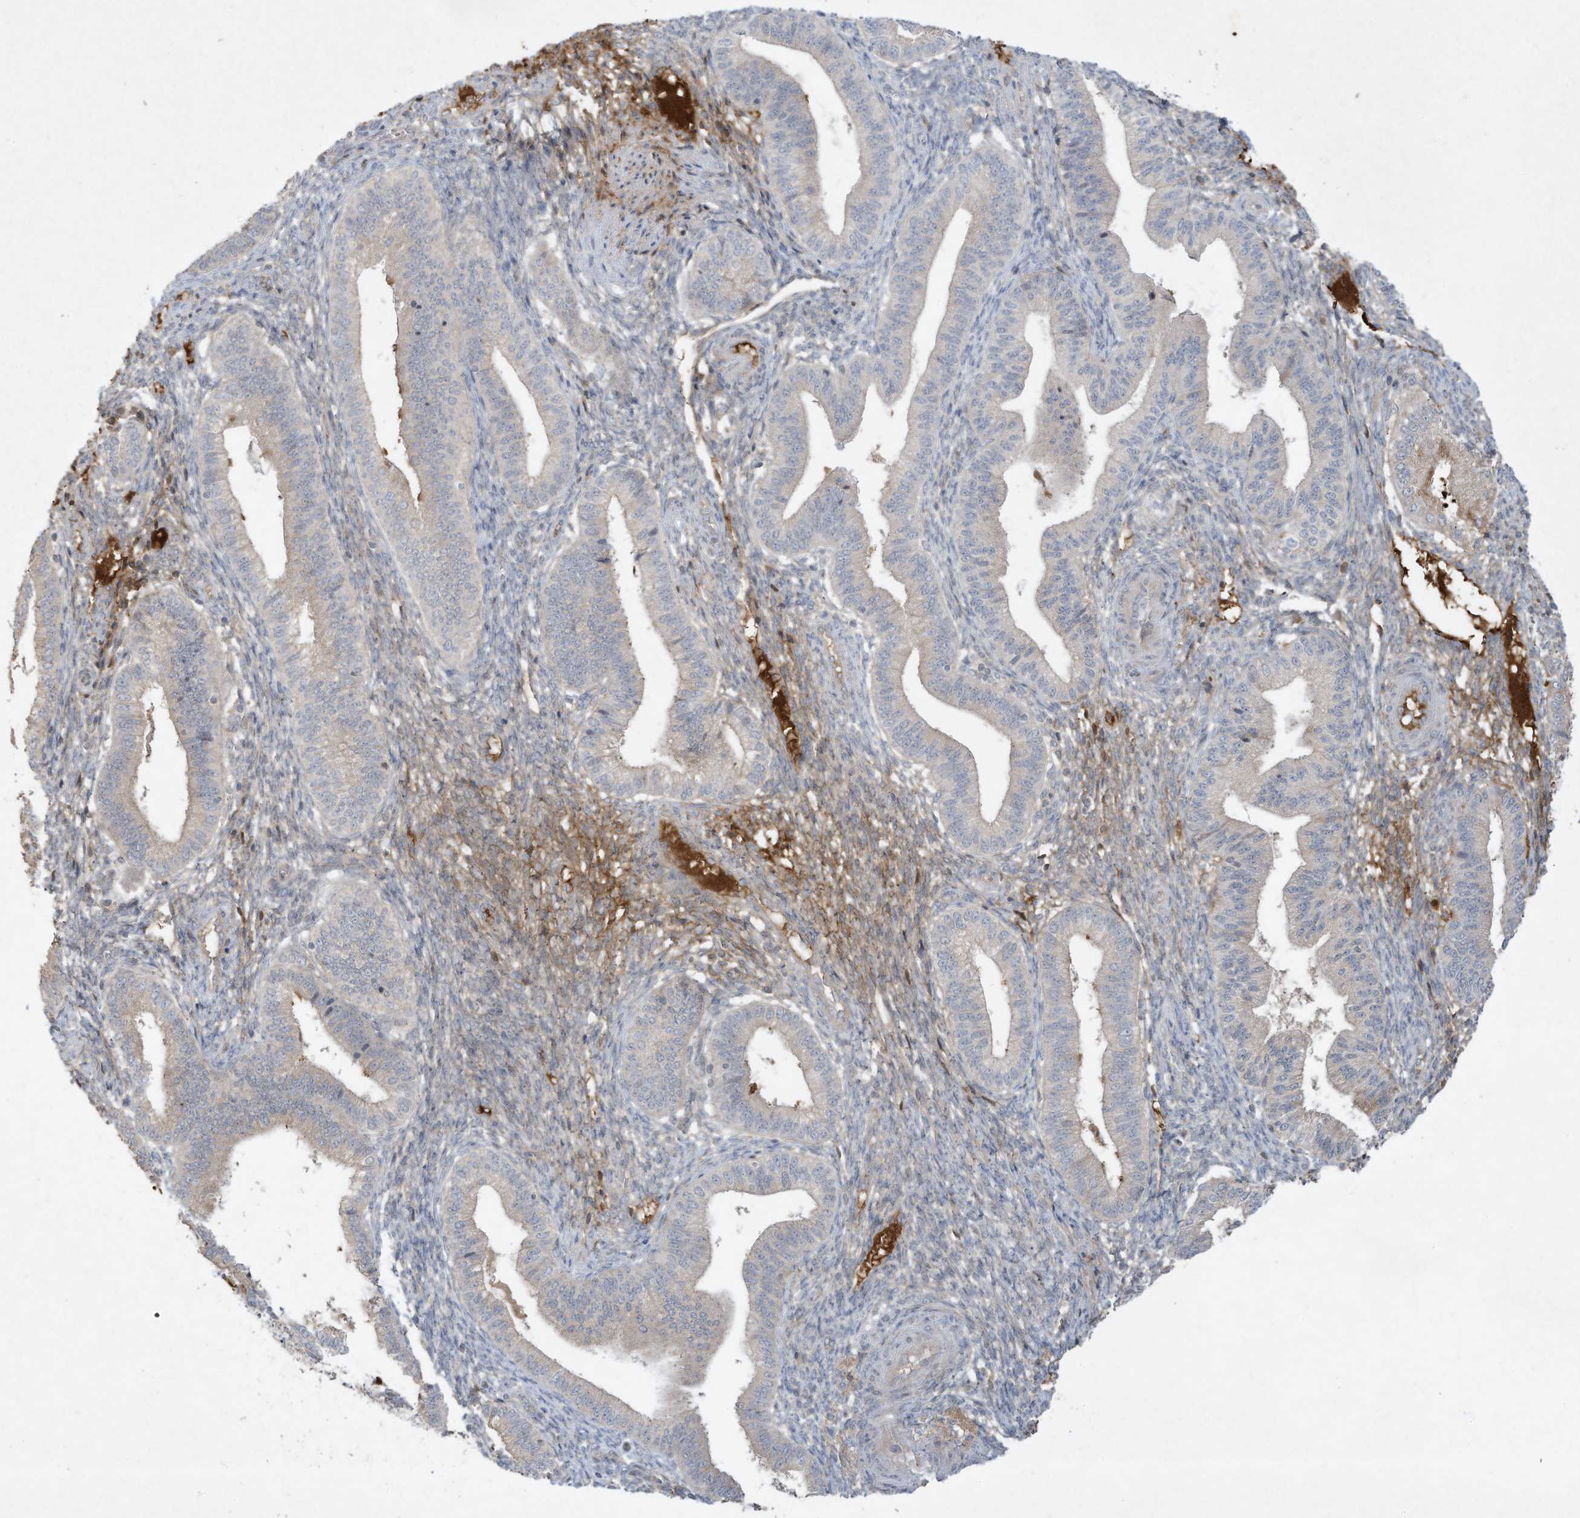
{"staining": {"intensity": "moderate", "quantity": "<25%", "location": "cytoplasmic/membranous"}, "tissue": "endometrium", "cell_type": "Cells in endometrial stroma", "image_type": "normal", "snomed": [{"axis": "morphology", "description": "Normal tissue, NOS"}, {"axis": "topography", "description": "Endometrium"}], "caption": "A histopathology image of human endometrium stained for a protein displays moderate cytoplasmic/membranous brown staining in cells in endometrial stroma. (Stains: DAB in brown, nuclei in blue, Microscopy: brightfield microscopy at high magnification).", "gene": "FETUB", "patient": {"sex": "female", "age": 39}}